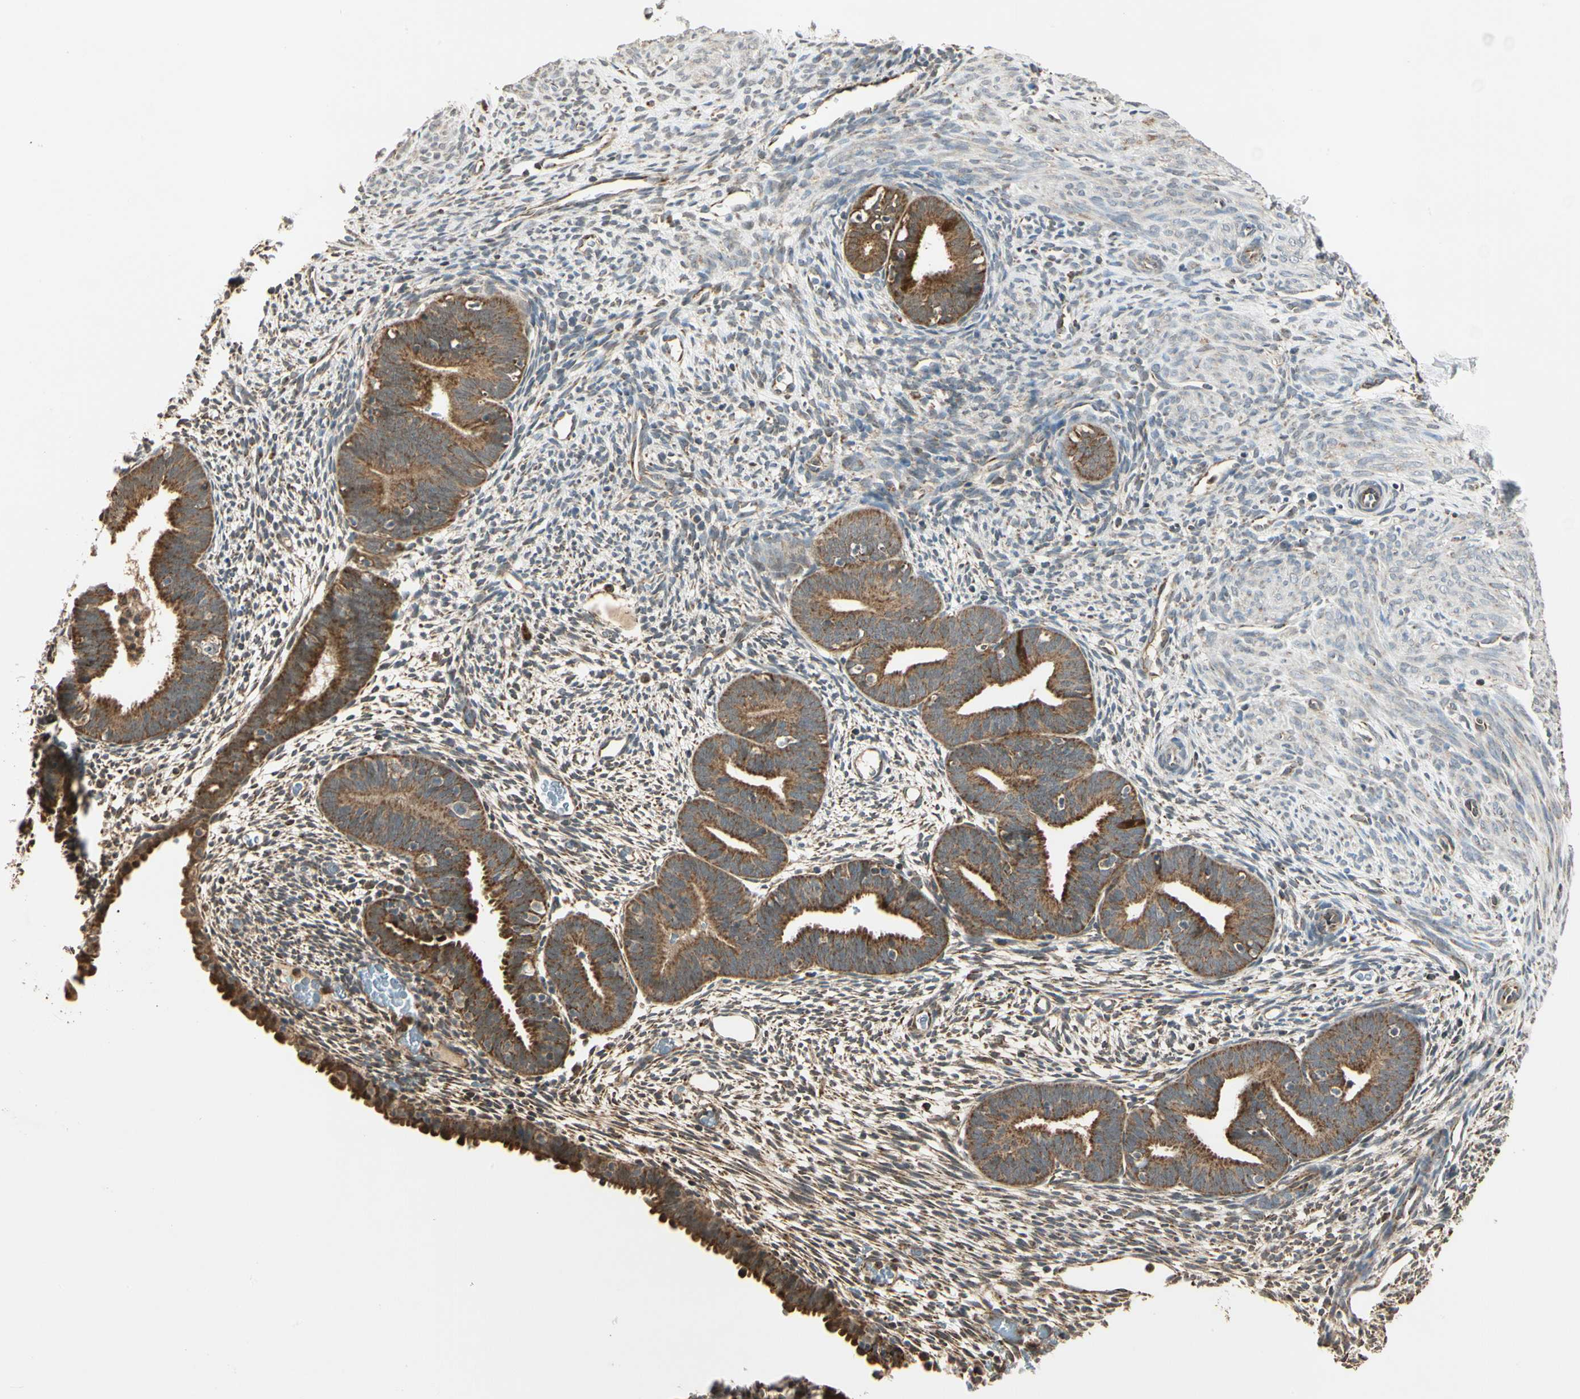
{"staining": {"intensity": "weak", "quantity": ">75%", "location": "cytoplasmic/membranous"}, "tissue": "endometrium", "cell_type": "Cells in endometrial stroma", "image_type": "normal", "snomed": [{"axis": "morphology", "description": "Normal tissue, NOS"}, {"axis": "morphology", "description": "Atrophy, NOS"}, {"axis": "topography", "description": "Uterus"}, {"axis": "topography", "description": "Endometrium"}], "caption": "A high-resolution photomicrograph shows IHC staining of benign endometrium, which displays weak cytoplasmic/membranous positivity in approximately >75% of cells in endometrial stroma.", "gene": "PRDX5", "patient": {"sex": "female", "age": 68}}